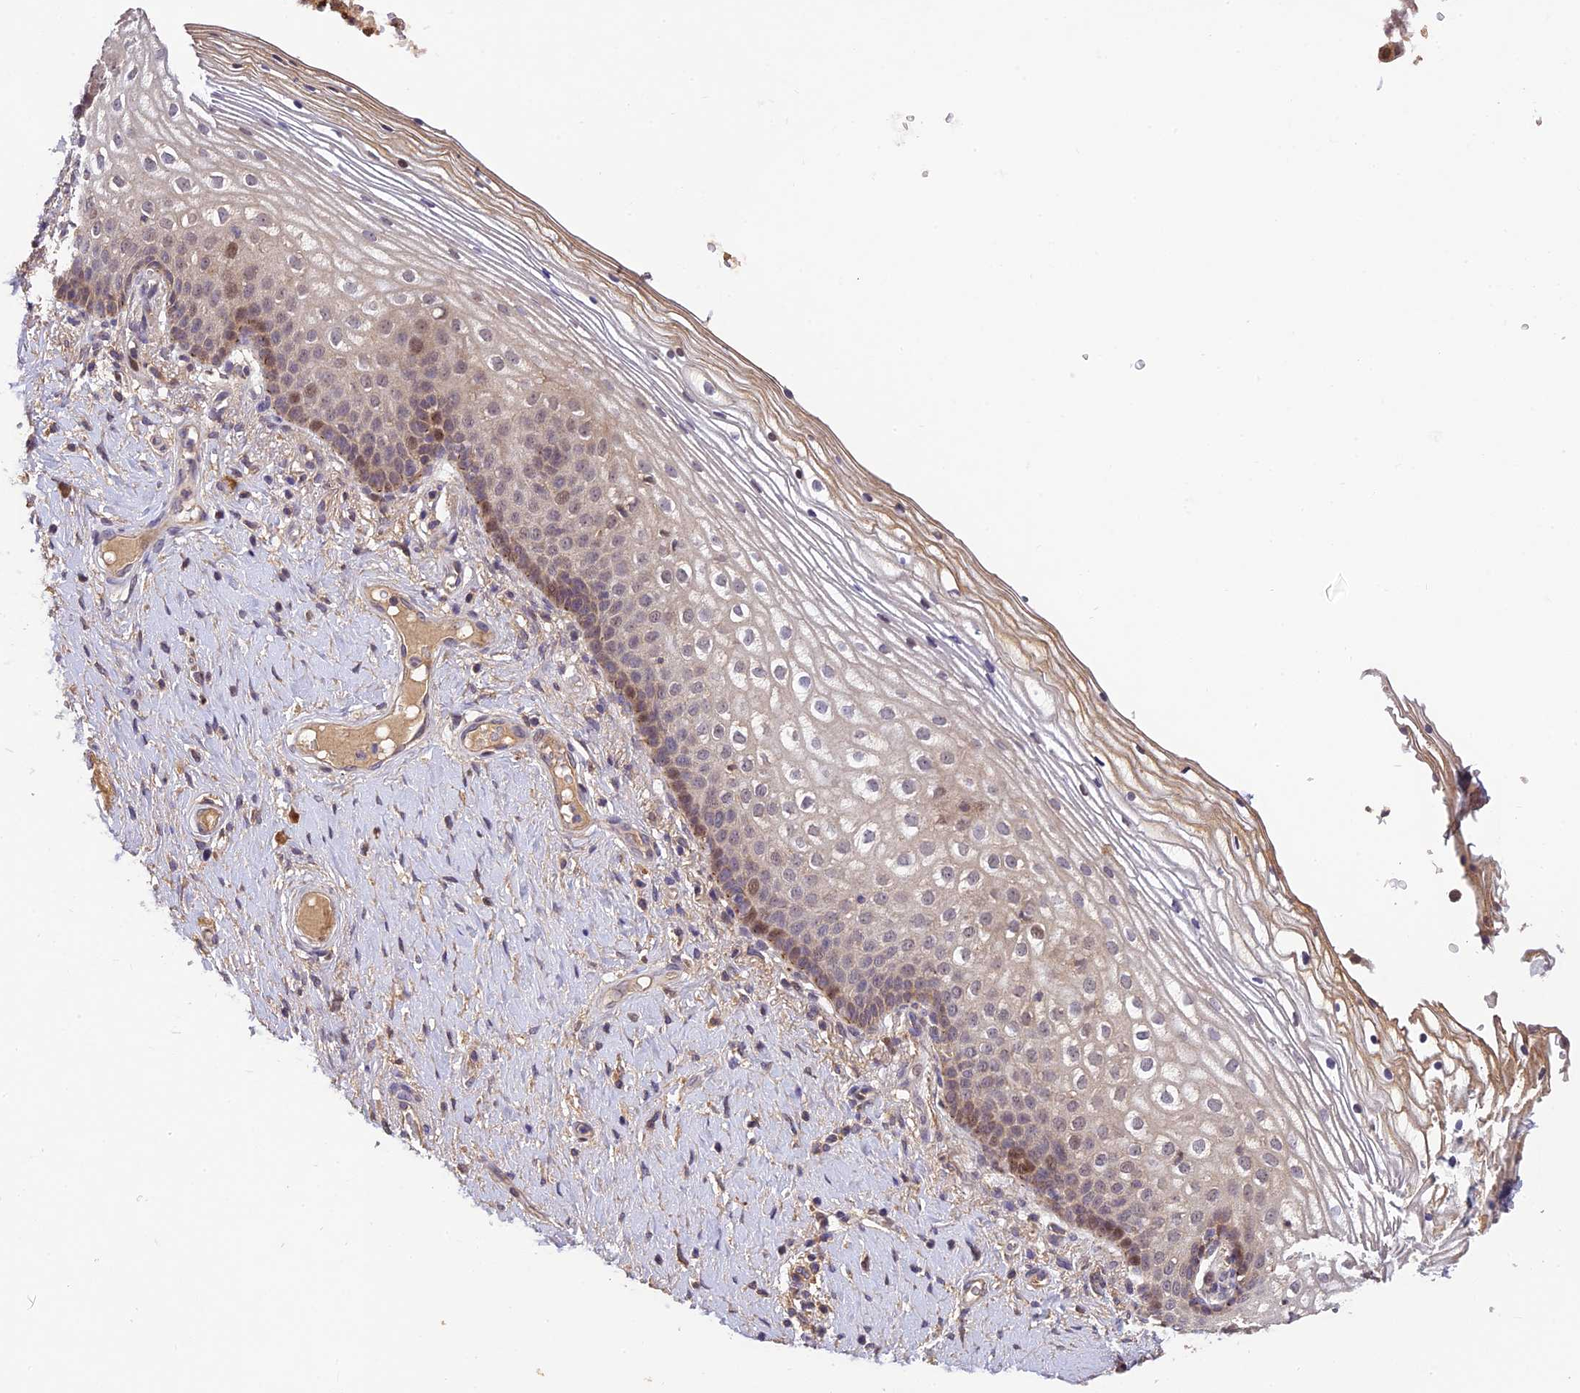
{"staining": {"intensity": "weak", "quantity": "25%-75%", "location": "cytoplasmic/membranous,nuclear"}, "tissue": "vagina", "cell_type": "Squamous epithelial cells", "image_type": "normal", "snomed": [{"axis": "morphology", "description": "Normal tissue, NOS"}, {"axis": "topography", "description": "Vagina"}], "caption": "Weak cytoplasmic/membranous,nuclear positivity is seen in approximately 25%-75% of squamous epithelial cells in unremarkable vagina. Nuclei are stained in blue.", "gene": "DENND5B", "patient": {"sex": "female", "age": 60}}